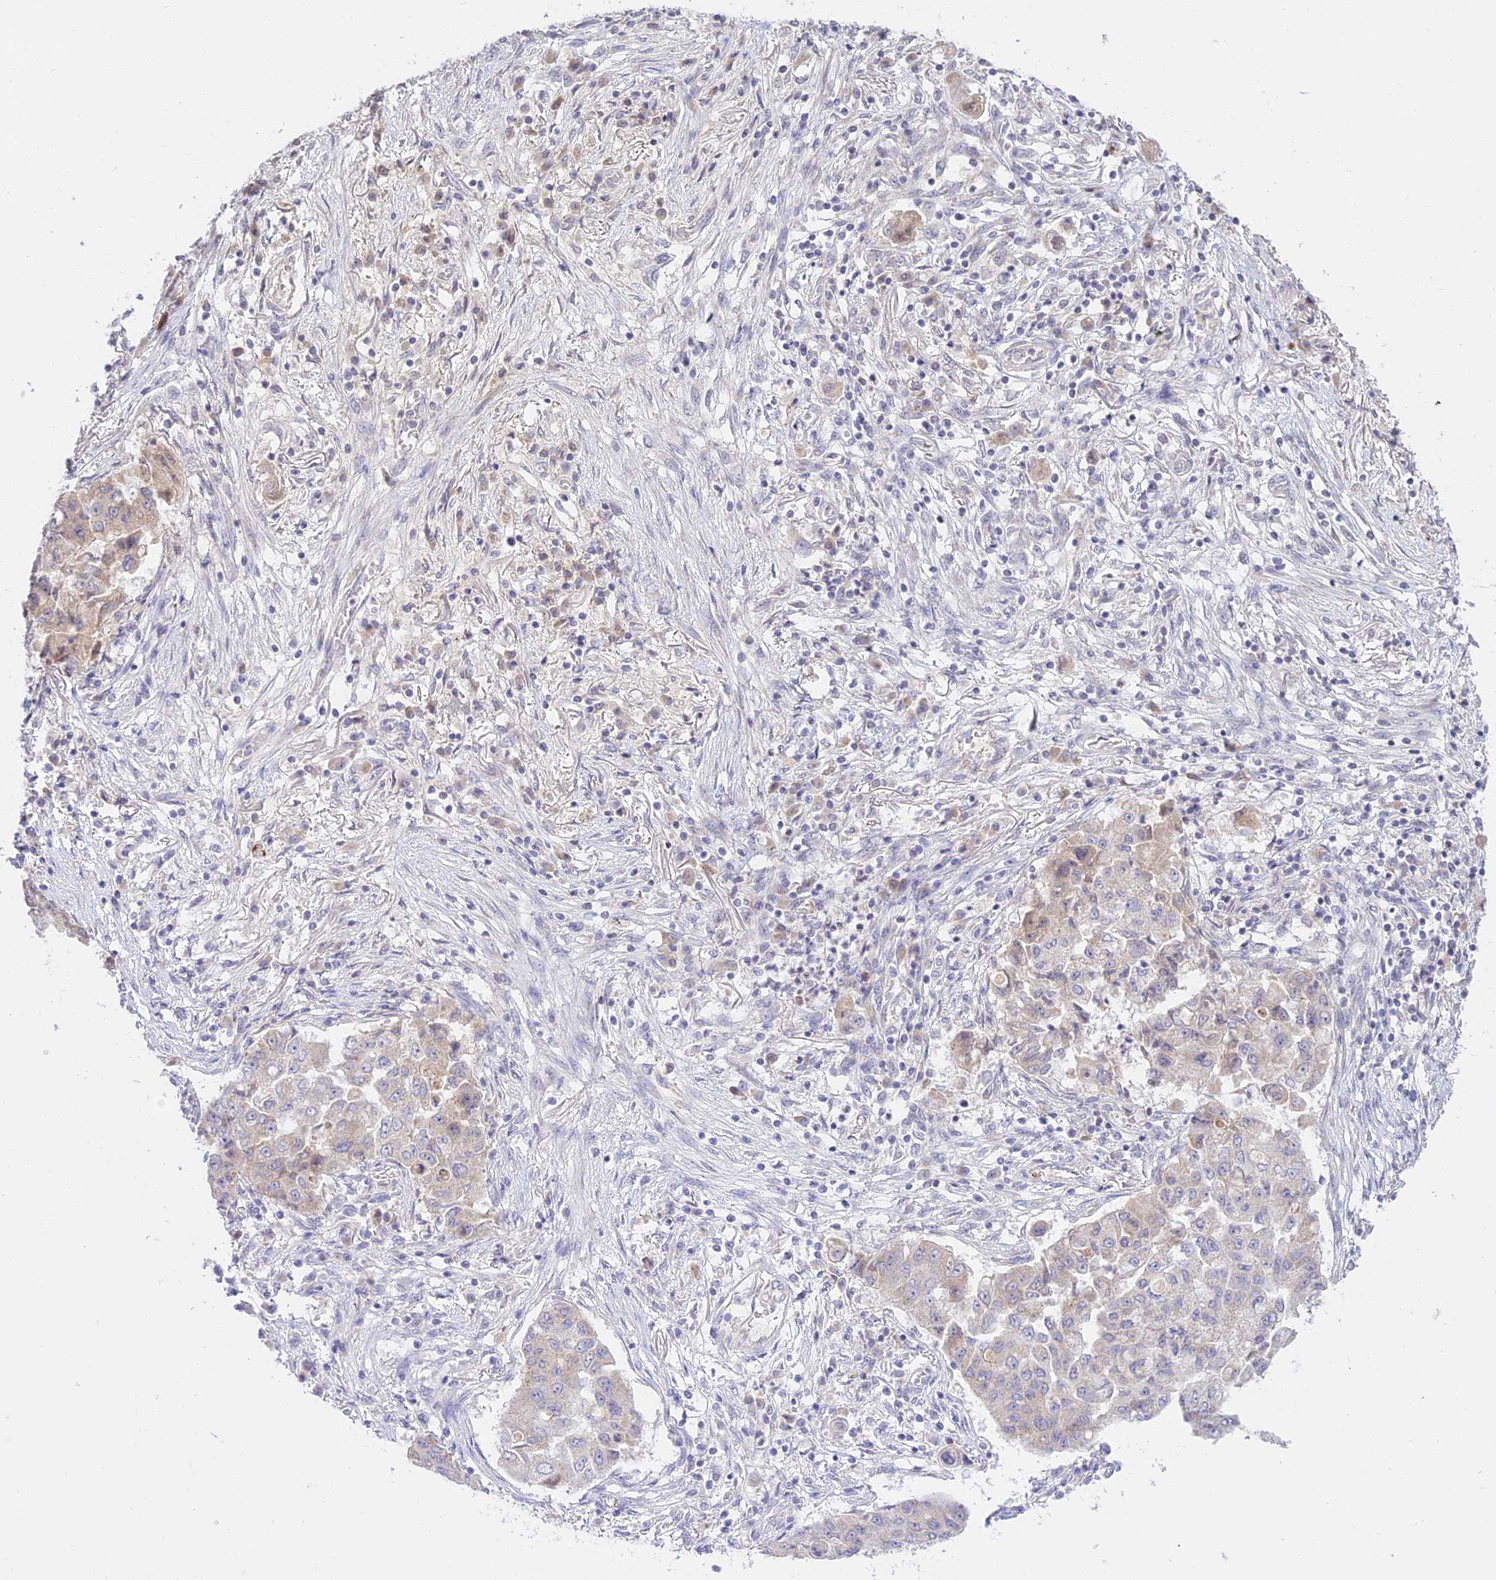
{"staining": {"intensity": "weak", "quantity": "<25%", "location": "cytoplasmic/membranous"}, "tissue": "lung cancer", "cell_type": "Tumor cells", "image_type": "cancer", "snomed": [{"axis": "morphology", "description": "Squamous cell carcinoma, NOS"}, {"axis": "topography", "description": "Lung"}], "caption": "High power microscopy histopathology image of an immunohistochemistry (IHC) photomicrograph of squamous cell carcinoma (lung), revealing no significant expression in tumor cells.", "gene": "TMEM40", "patient": {"sex": "male", "age": 74}}